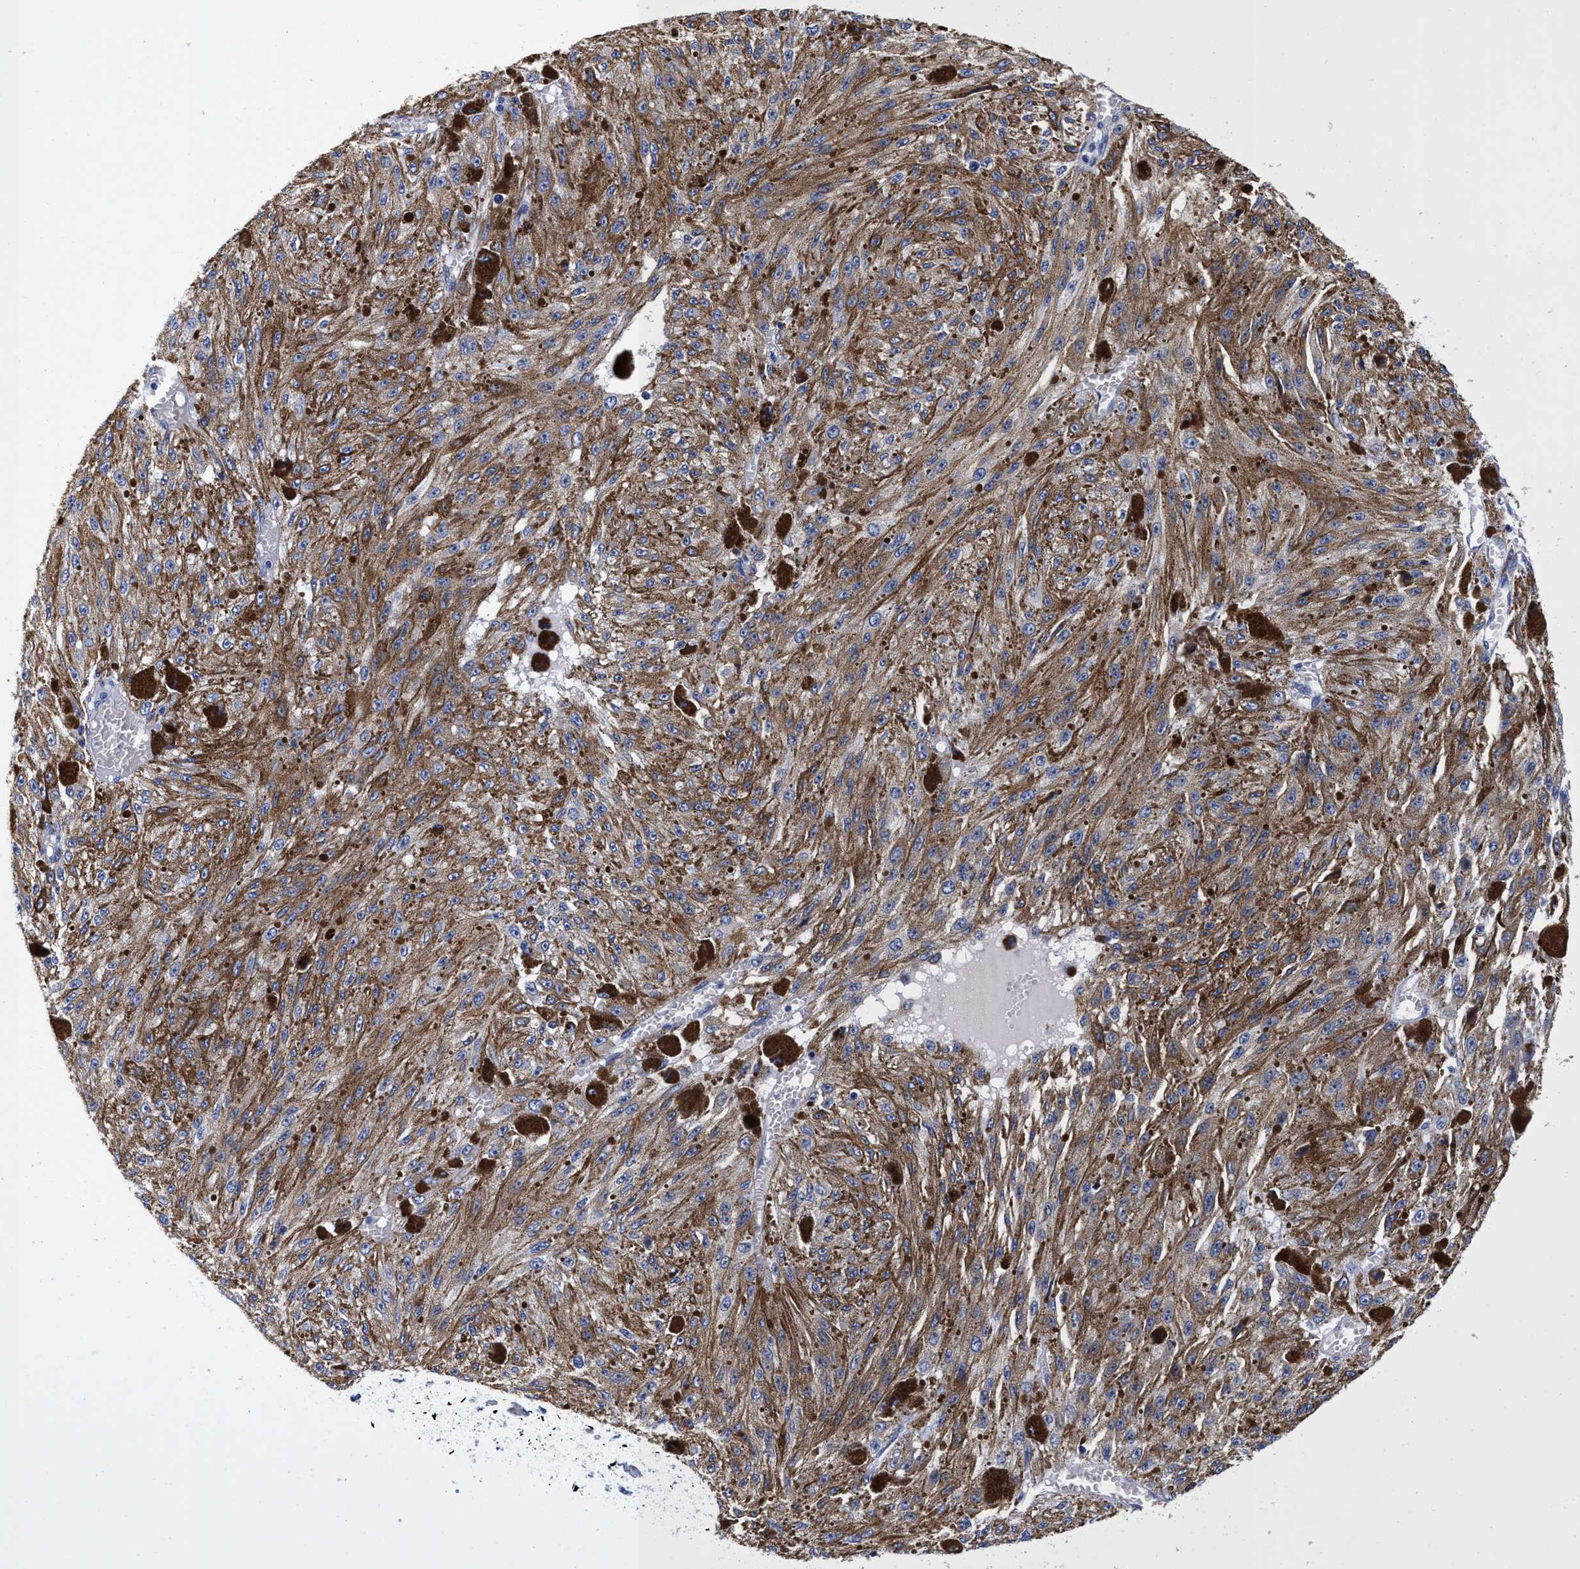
{"staining": {"intensity": "moderate", "quantity": ">75%", "location": "cytoplasmic/membranous"}, "tissue": "melanoma", "cell_type": "Tumor cells", "image_type": "cancer", "snomed": [{"axis": "morphology", "description": "Malignant melanoma, NOS"}, {"axis": "topography", "description": "Other"}], "caption": "About >75% of tumor cells in human malignant melanoma reveal moderate cytoplasmic/membranous protein expression as visualized by brown immunohistochemical staining.", "gene": "PLPPR1", "patient": {"sex": "male", "age": 79}}